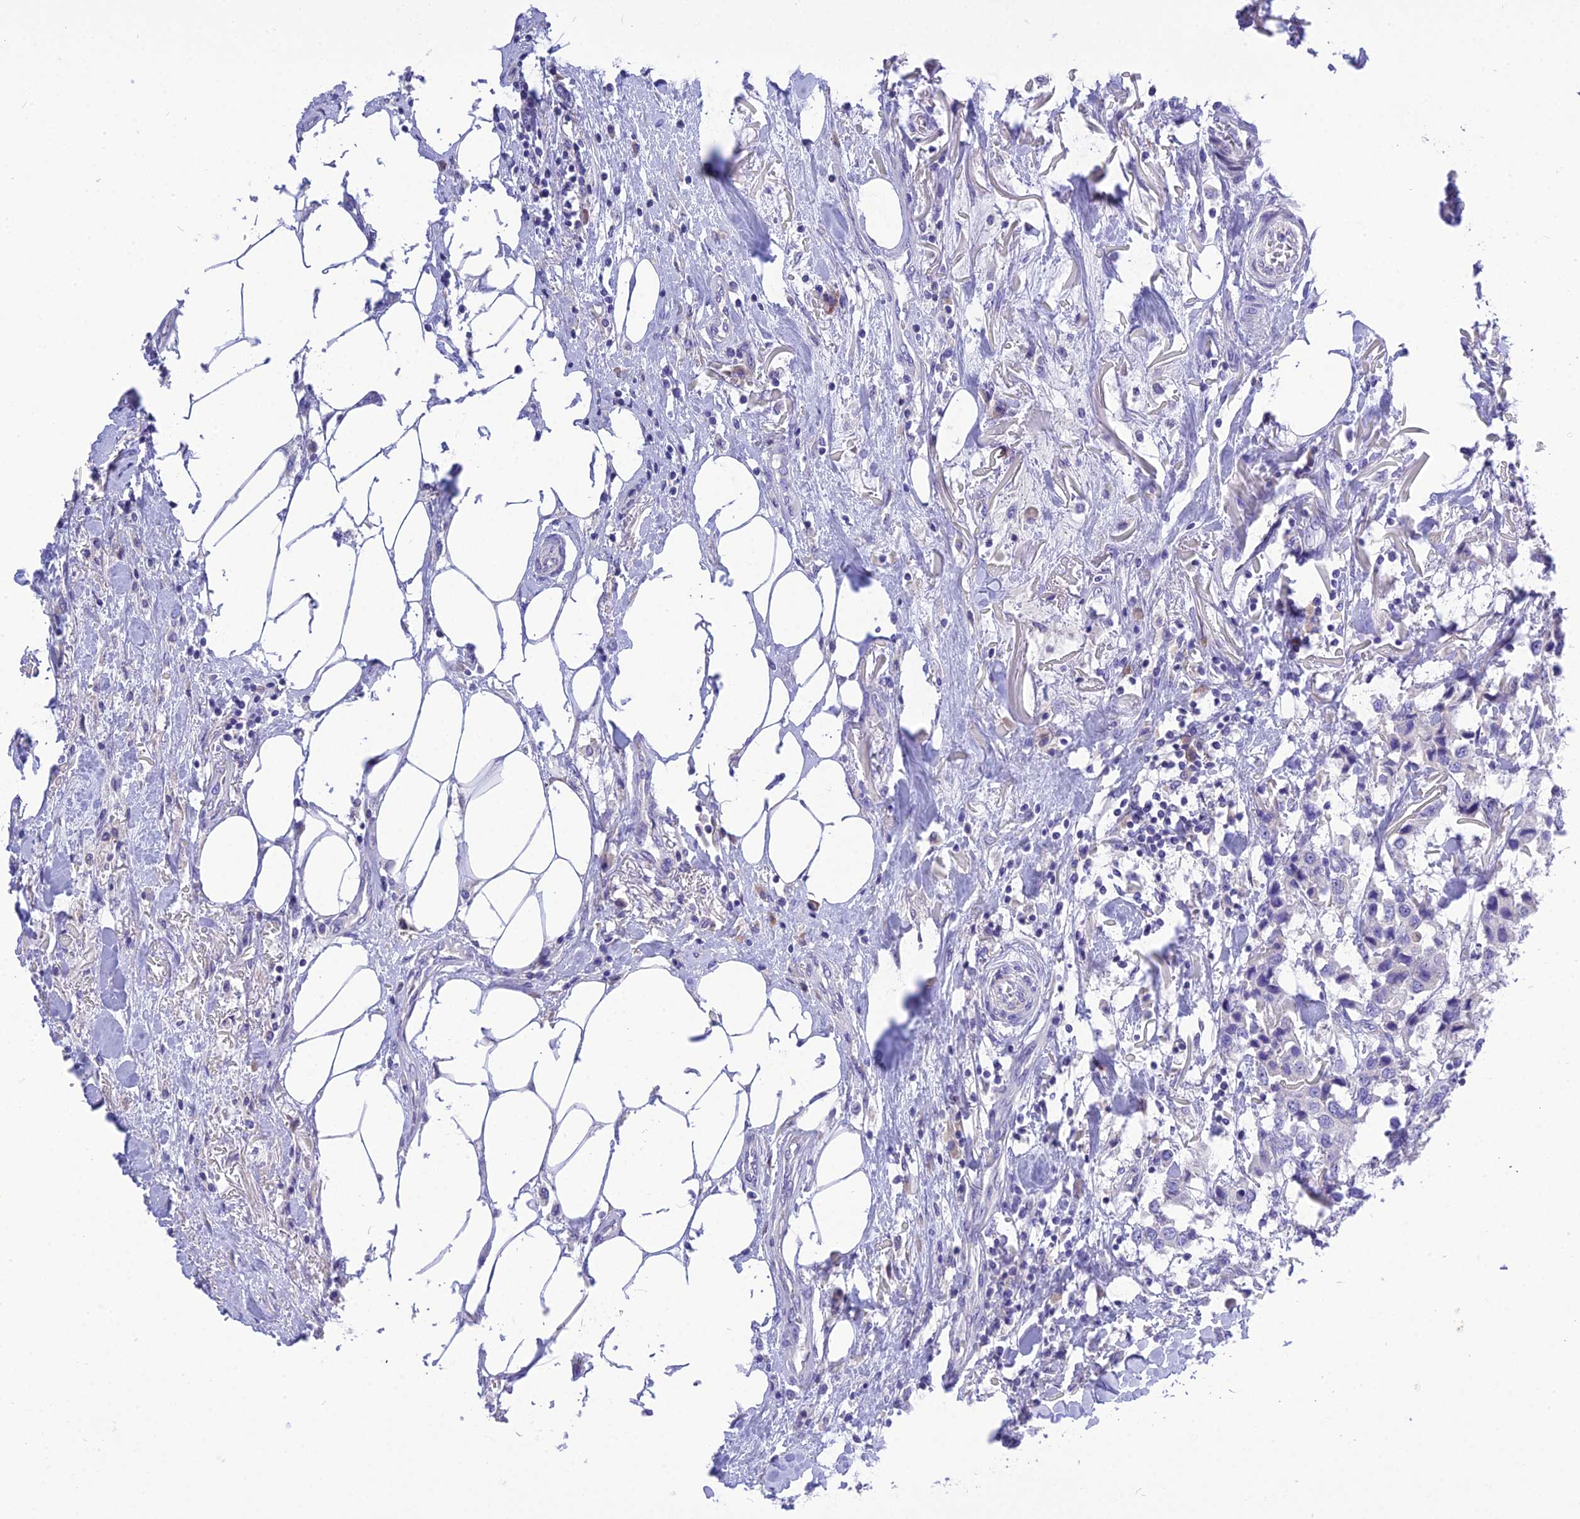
{"staining": {"intensity": "negative", "quantity": "none", "location": "none"}, "tissue": "breast cancer", "cell_type": "Tumor cells", "image_type": "cancer", "snomed": [{"axis": "morphology", "description": "Duct carcinoma"}, {"axis": "topography", "description": "Breast"}], "caption": "DAB (3,3'-diaminobenzidine) immunohistochemical staining of human breast cancer shows no significant expression in tumor cells.", "gene": "KIAA0408", "patient": {"sex": "female", "age": 80}}